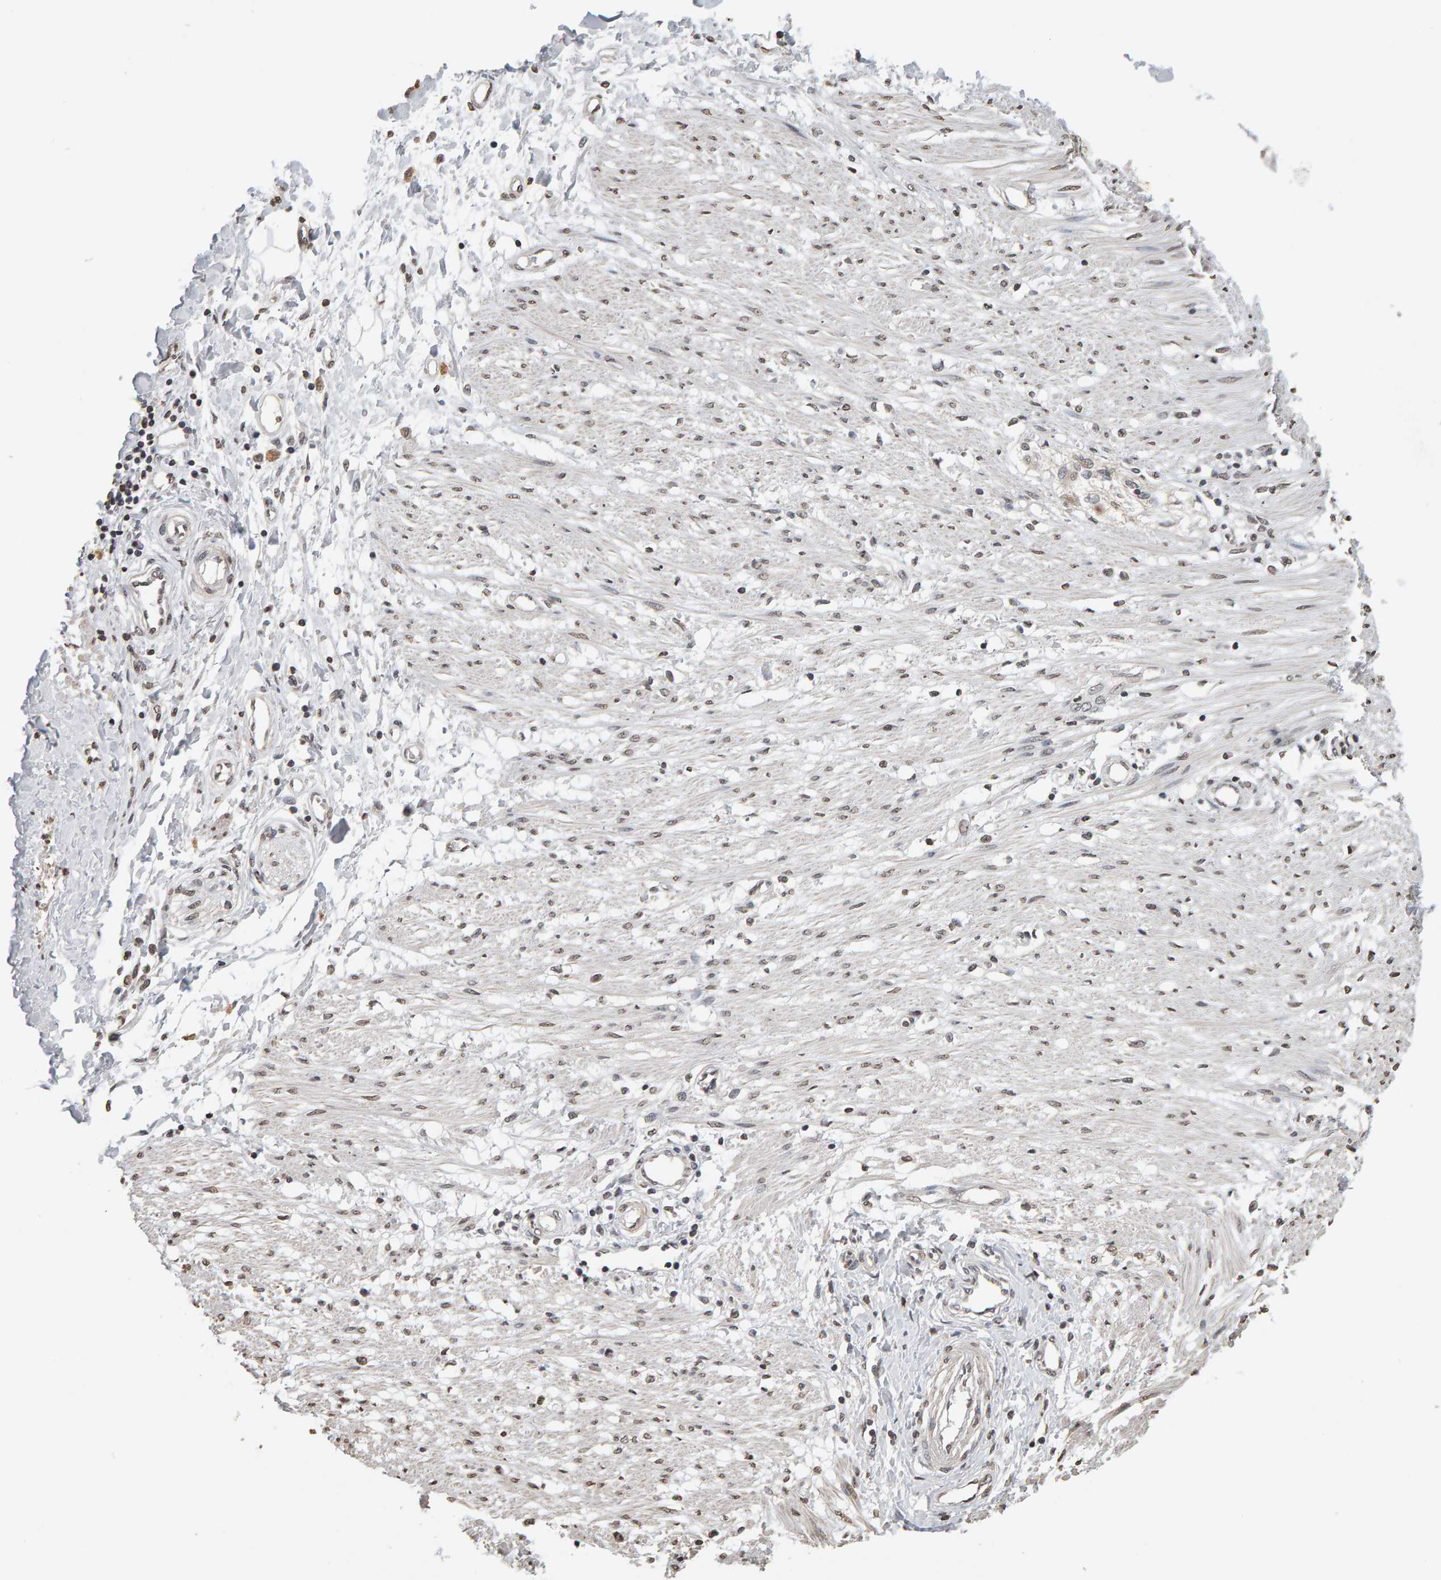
{"staining": {"intensity": "weak", "quantity": ">75%", "location": "nuclear"}, "tissue": "adipose tissue", "cell_type": "Adipocytes", "image_type": "normal", "snomed": [{"axis": "morphology", "description": "Normal tissue, NOS"}, {"axis": "morphology", "description": "Adenocarcinoma, NOS"}, {"axis": "topography", "description": "Colon"}, {"axis": "topography", "description": "Peripheral nerve tissue"}], "caption": "Immunohistochemistry image of benign adipose tissue: adipose tissue stained using immunohistochemistry (IHC) reveals low levels of weak protein expression localized specifically in the nuclear of adipocytes, appearing as a nuclear brown color.", "gene": "AFF4", "patient": {"sex": "male", "age": 14}}